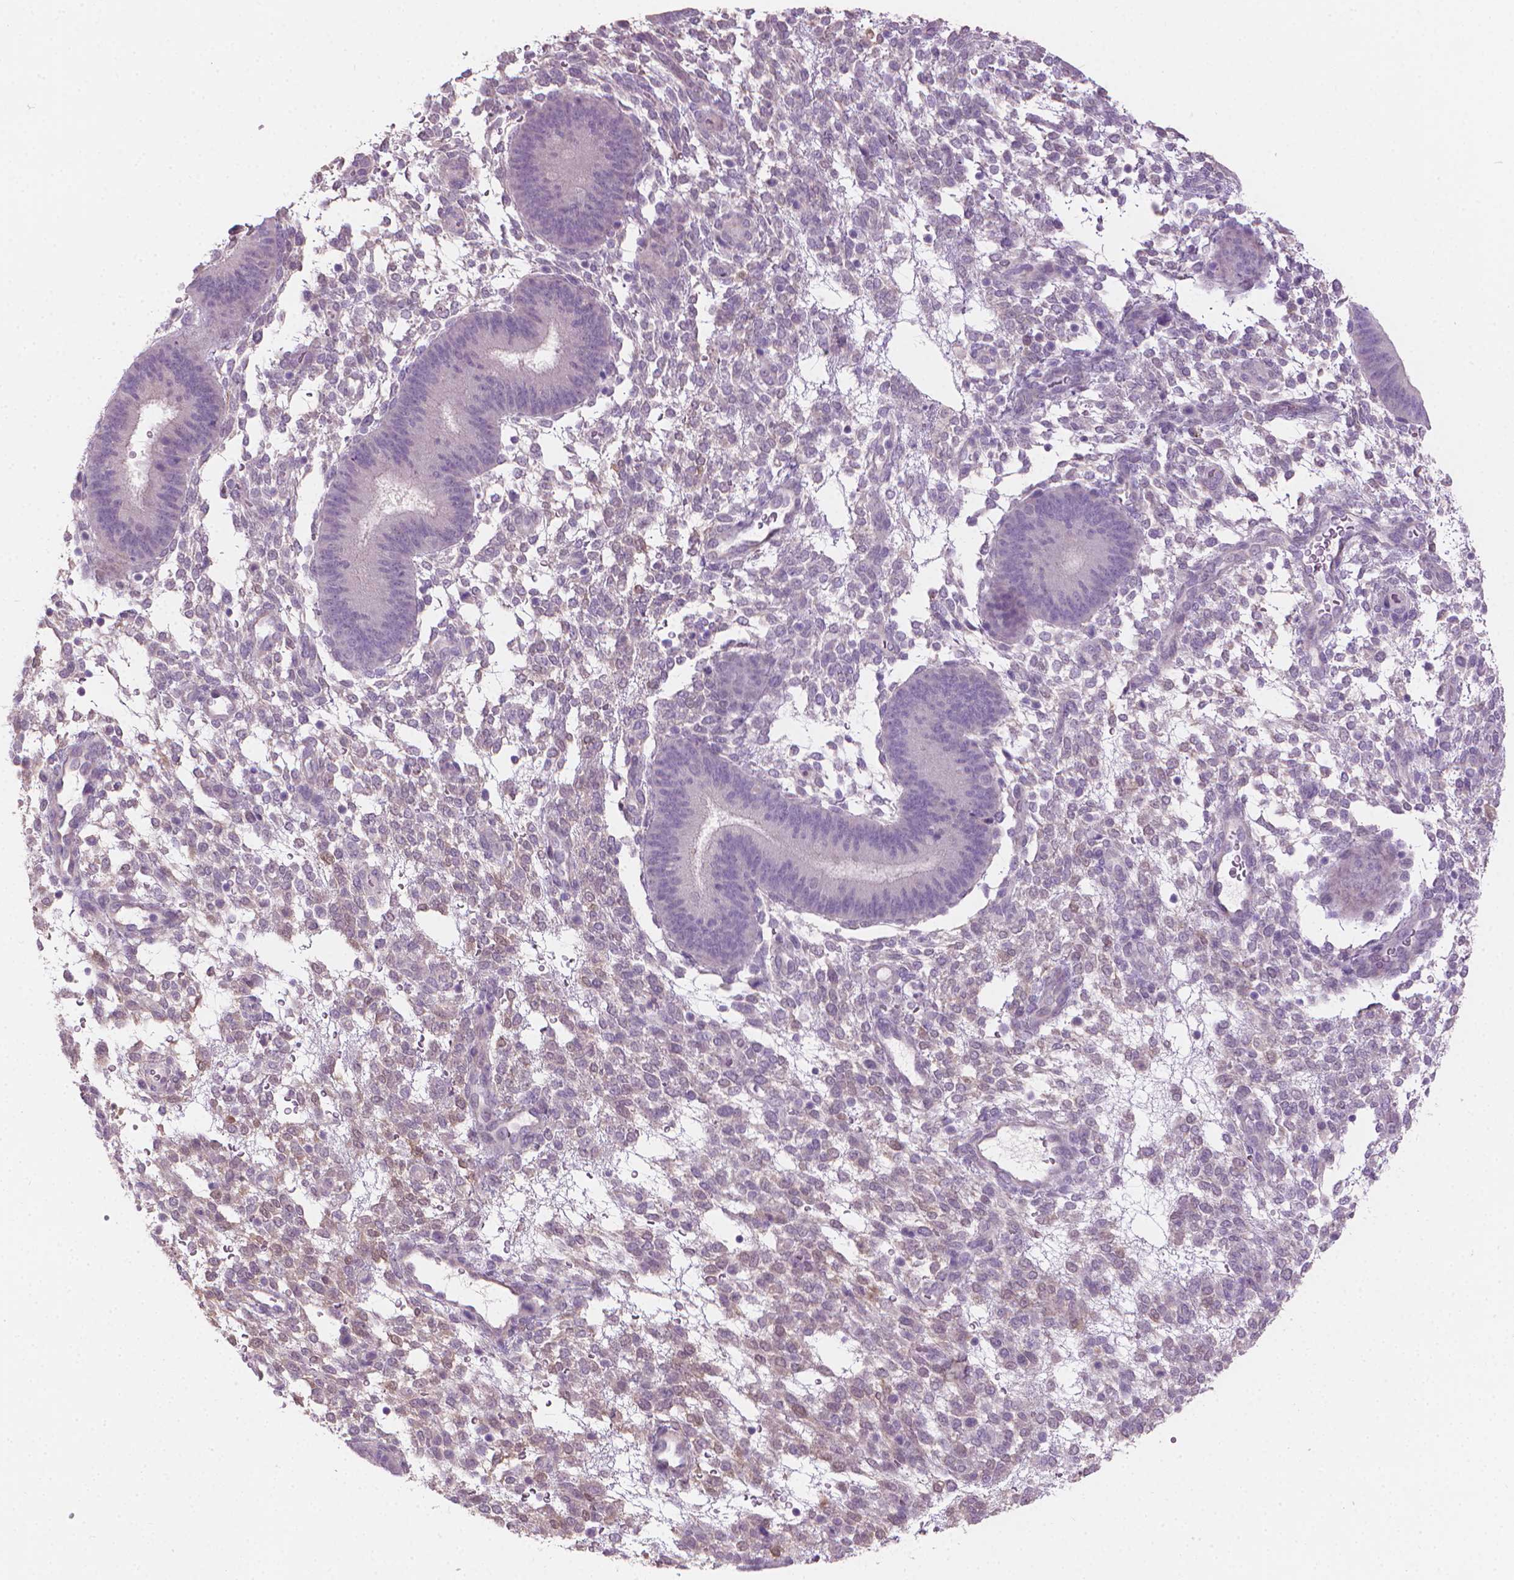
{"staining": {"intensity": "negative", "quantity": "none", "location": "none"}, "tissue": "endometrium", "cell_type": "Cells in endometrial stroma", "image_type": "normal", "snomed": [{"axis": "morphology", "description": "Normal tissue, NOS"}, {"axis": "topography", "description": "Endometrium"}], "caption": "This photomicrograph is of normal endometrium stained with IHC to label a protein in brown with the nuclei are counter-stained blue. There is no staining in cells in endometrial stroma. (Brightfield microscopy of DAB IHC at high magnification).", "gene": "GSDMA", "patient": {"sex": "female", "age": 39}}